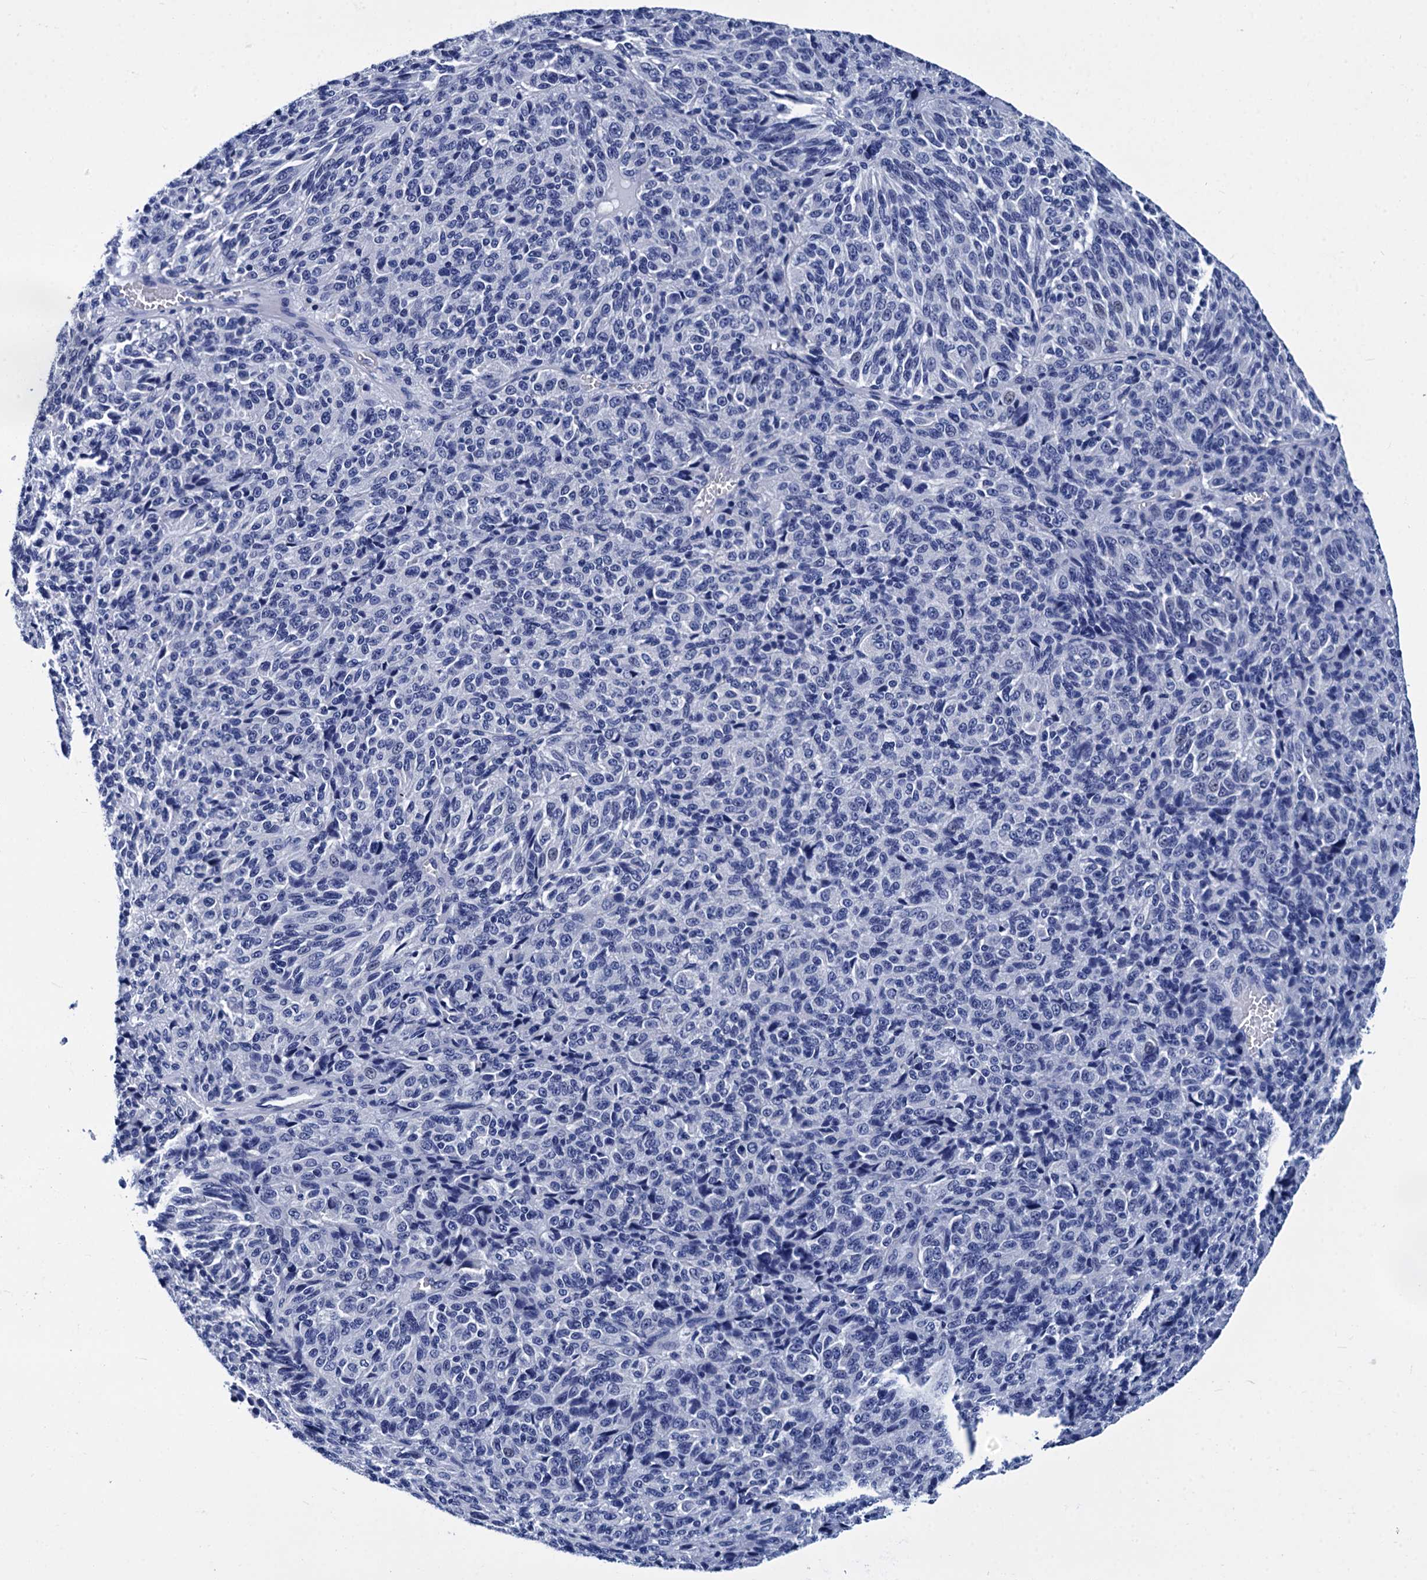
{"staining": {"intensity": "negative", "quantity": "none", "location": "none"}, "tissue": "melanoma", "cell_type": "Tumor cells", "image_type": "cancer", "snomed": [{"axis": "morphology", "description": "Malignant melanoma, Metastatic site"}, {"axis": "topography", "description": "Brain"}], "caption": "IHC of human melanoma displays no positivity in tumor cells.", "gene": "MYBPC3", "patient": {"sex": "female", "age": 56}}